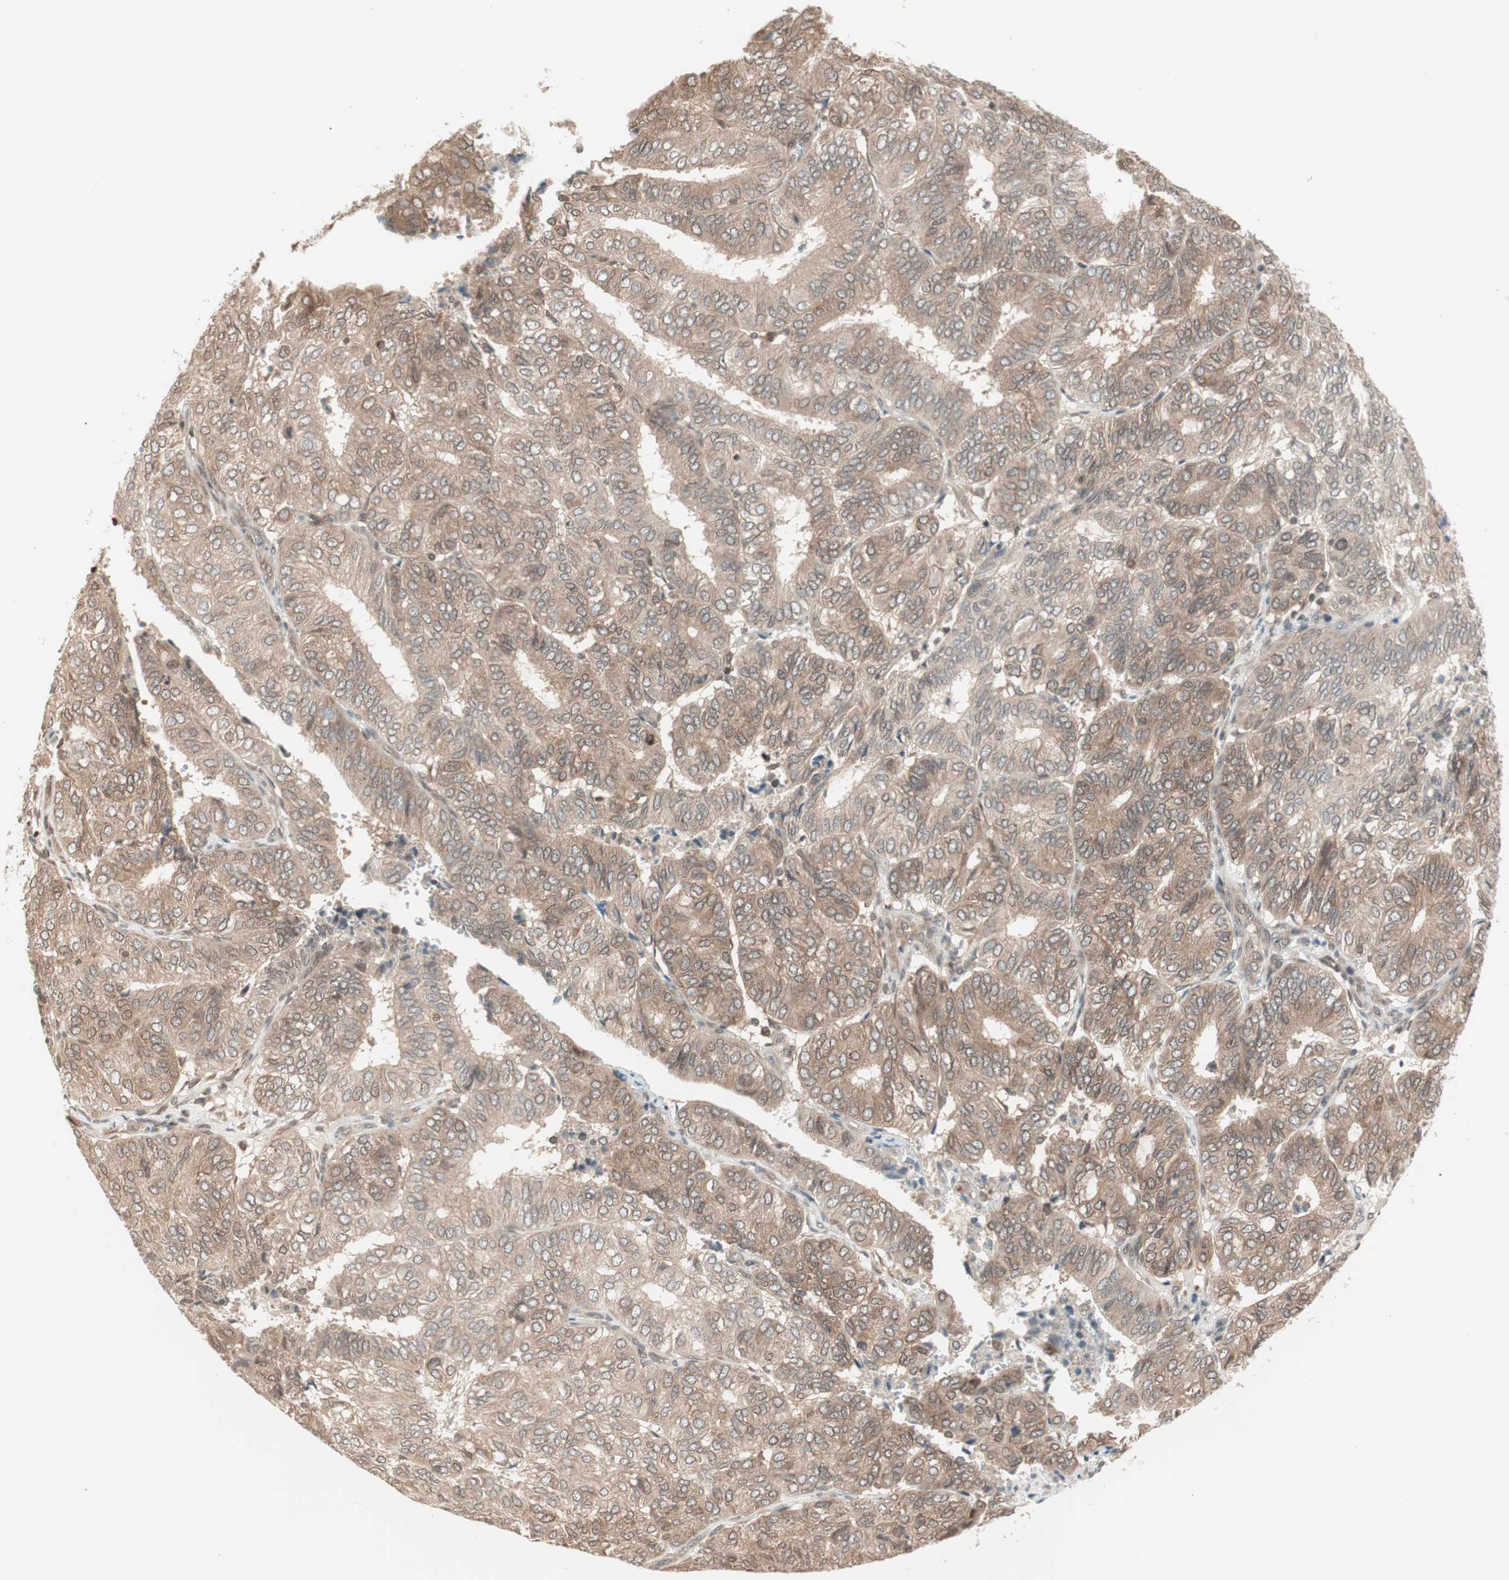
{"staining": {"intensity": "moderate", "quantity": ">75%", "location": "cytoplasmic/membranous"}, "tissue": "endometrial cancer", "cell_type": "Tumor cells", "image_type": "cancer", "snomed": [{"axis": "morphology", "description": "Adenocarcinoma, NOS"}, {"axis": "topography", "description": "Uterus"}], "caption": "Protein analysis of endometrial adenocarcinoma tissue displays moderate cytoplasmic/membranous staining in approximately >75% of tumor cells.", "gene": "UBE2I", "patient": {"sex": "female", "age": 60}}